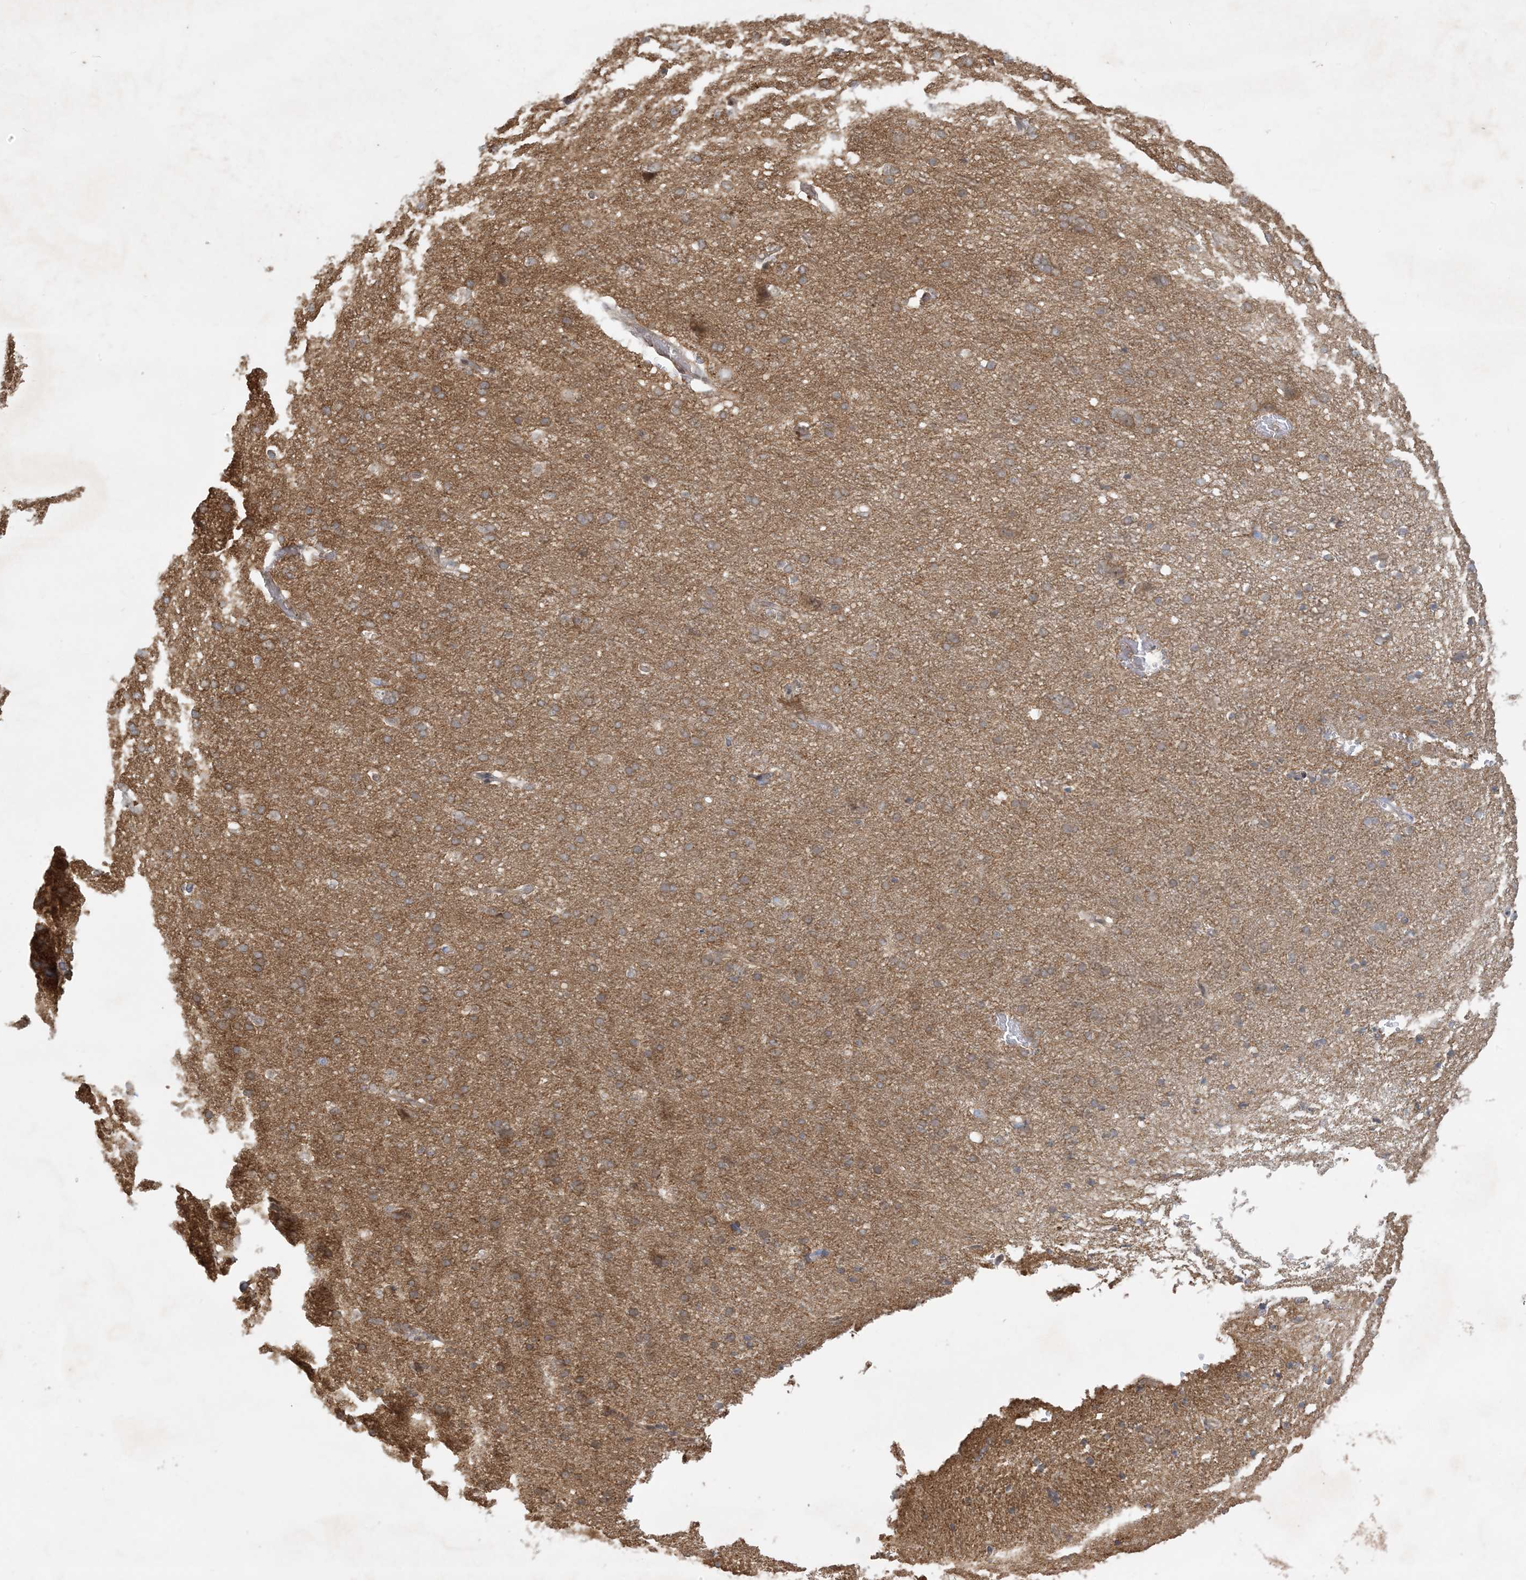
{"staining": {"intensity": "weak", "quantity": "<25%", "location": "cytoplasmic/membranous"}, "tissue": "cerebral cortex", "cell_type": "Endothelial cells", "image_type": "normal", "snomed": [{"axis": "morphology", "description": "Normal tissue, NOS"}, {"axis": "topography", "description": "Cerebral cortex"}], "caption": "DAB (3,3'-diaminobenzidine) immunohistochemical staining of benign human cerebral cortex reveals no significant staining in endothelial cells.", "gene": "BCORL1", "patient": {"sex": "male", "age": 62}}